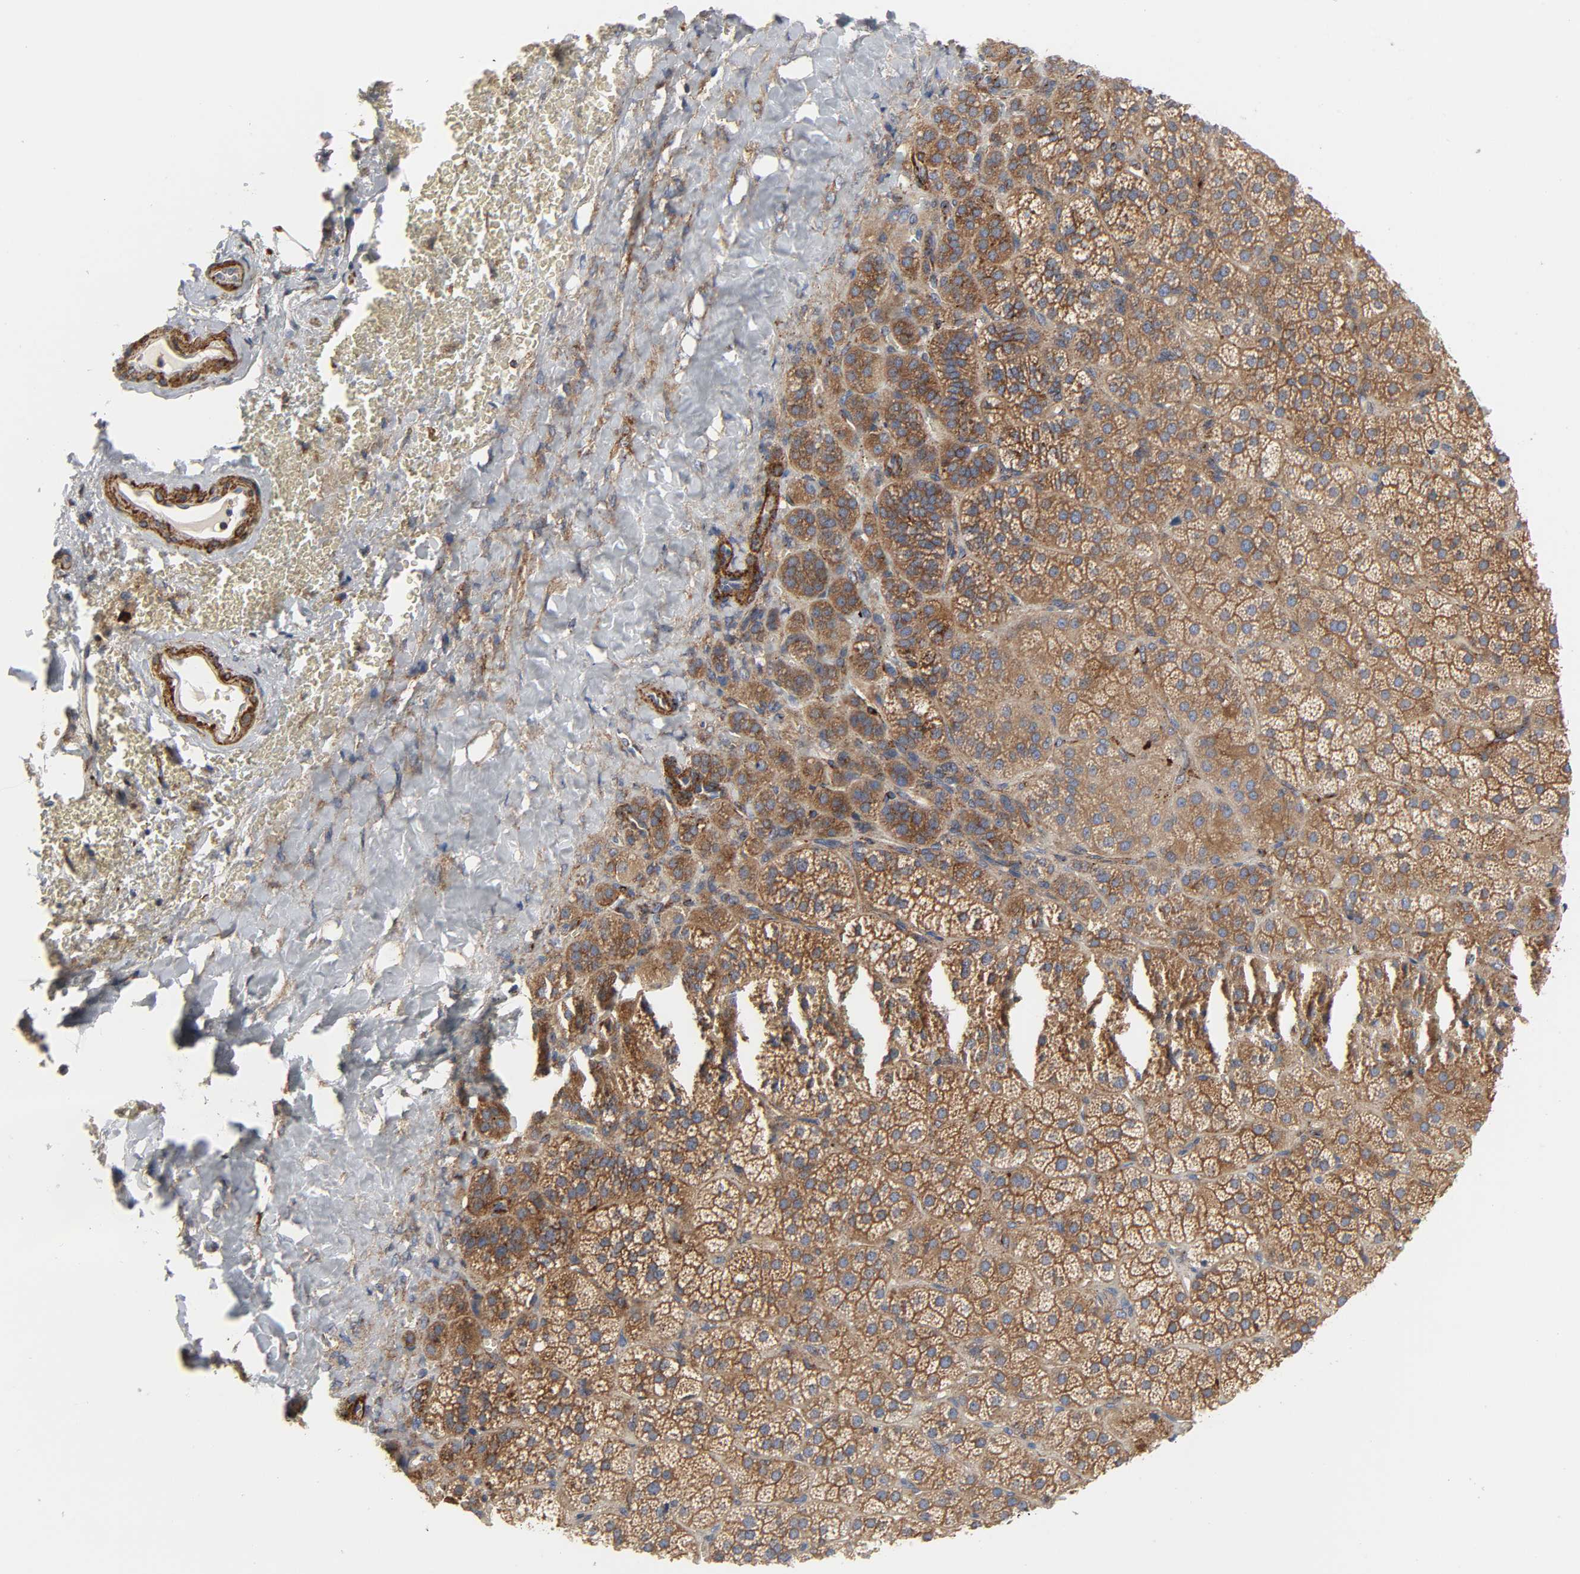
{"staining": {"intensity": "strong", "quantity": ">75%", "location": "cytoplasmic/membranous"}, "tissue": "adrenal gland", "cell_type": "Glandular cells", "image_type": "normal", "snomed": [{"axis": "morphology", "description": "Normal tissue, NOS"}, {"axis": "topography", "description": "Adrenal gland"}], "caption": "Glandular cells display strong cytoplasmic/membranous expression in approximately >75% of cells in benign adrenal gland.", "gene": "ARHGAP1", "patient": {"sex": "female", "age": 71}}